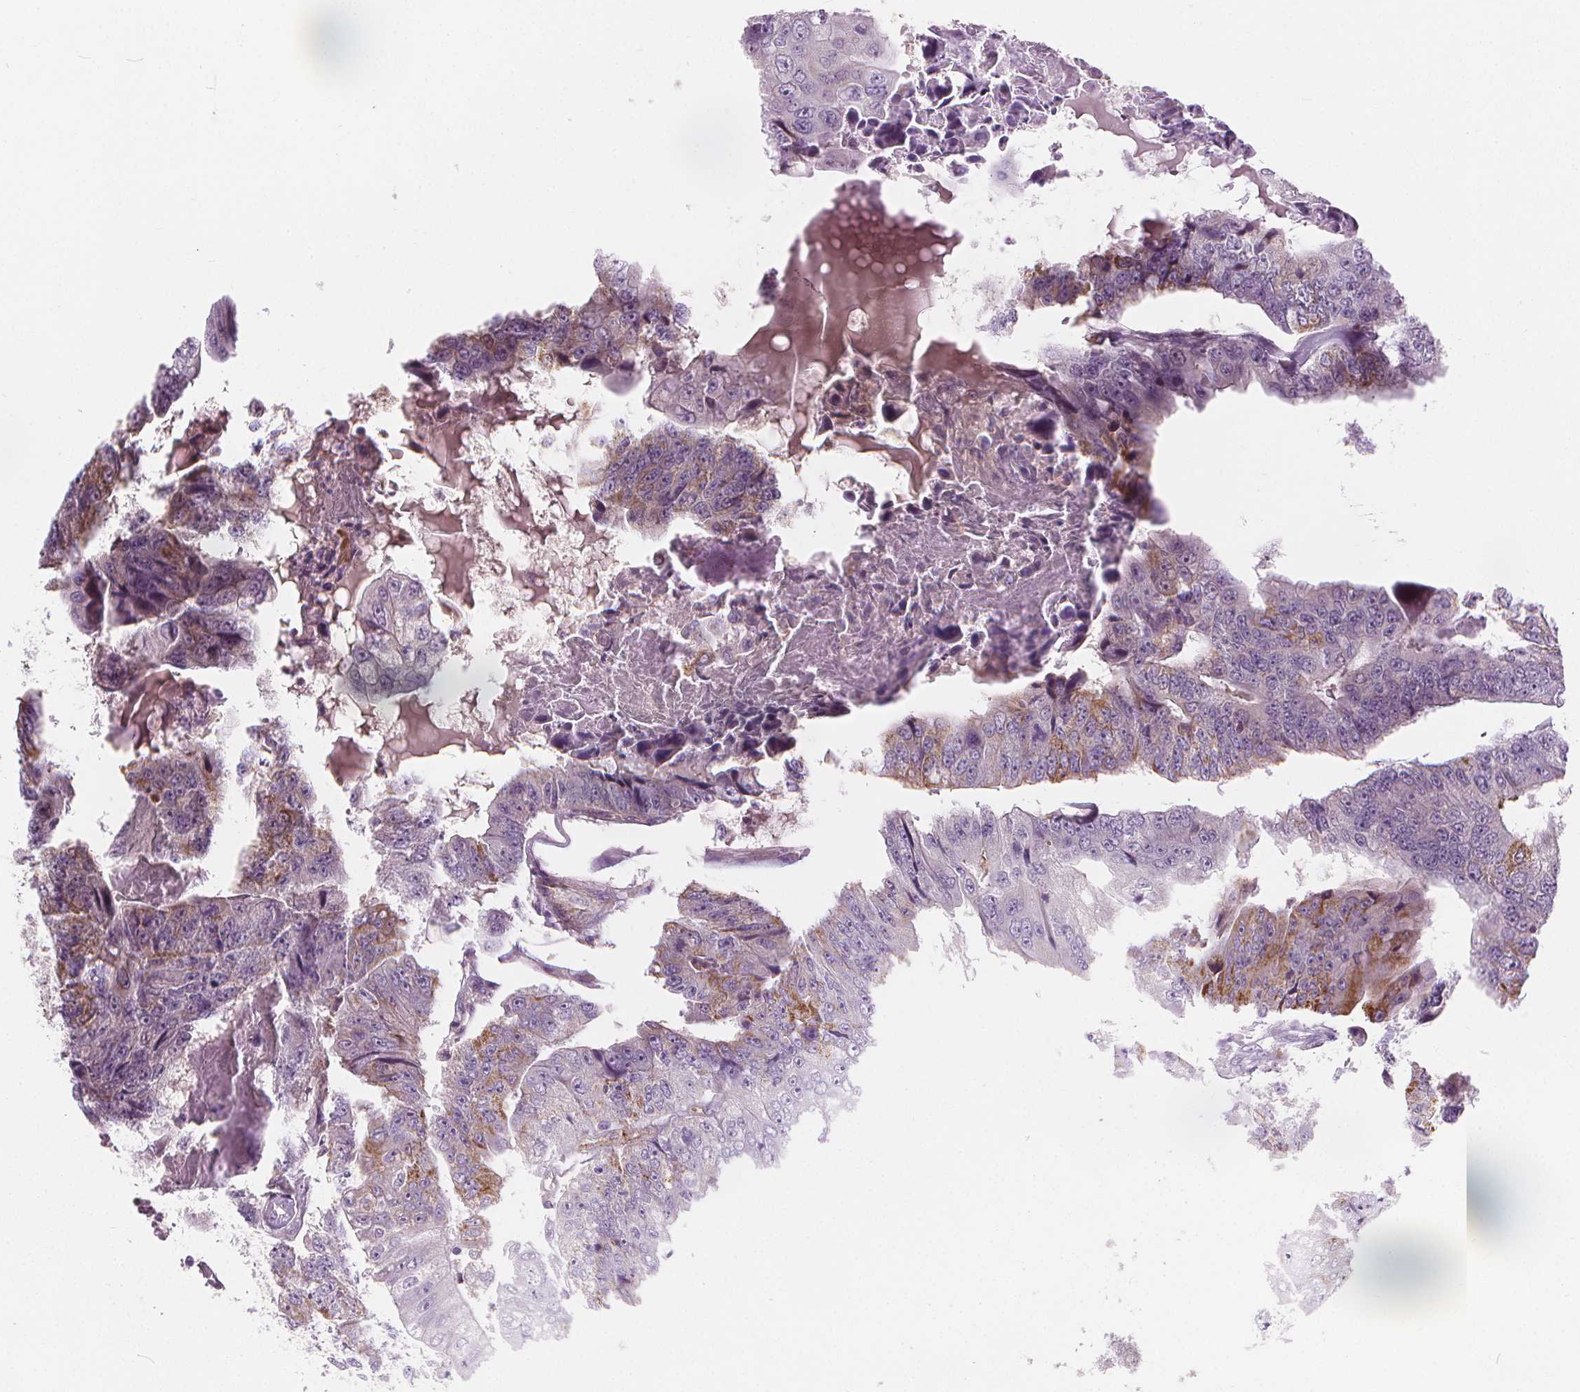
{"staining": {"intensity": "moderate", "quantity": "<25%", "location": "cytoplasmic/membranous"}, "tissue": "colorectal cancer", "cell_type": "Tumor cells", "image_type": "cancer", "snomed": [{"axis": "morphology", "description": "Adenocarcinoma, NOS"}, {"axis": "topography", "description": "Colon"}], "caption": "Colorectal cancer (adenocarcinoma) was stained to show a protein in brown. There is low levels of moderate cytoplasmic/membranous staining in approximately <25% of tumor cells.", "gene": "RAB20", "patient": {"sex": "female", "age": 67}}